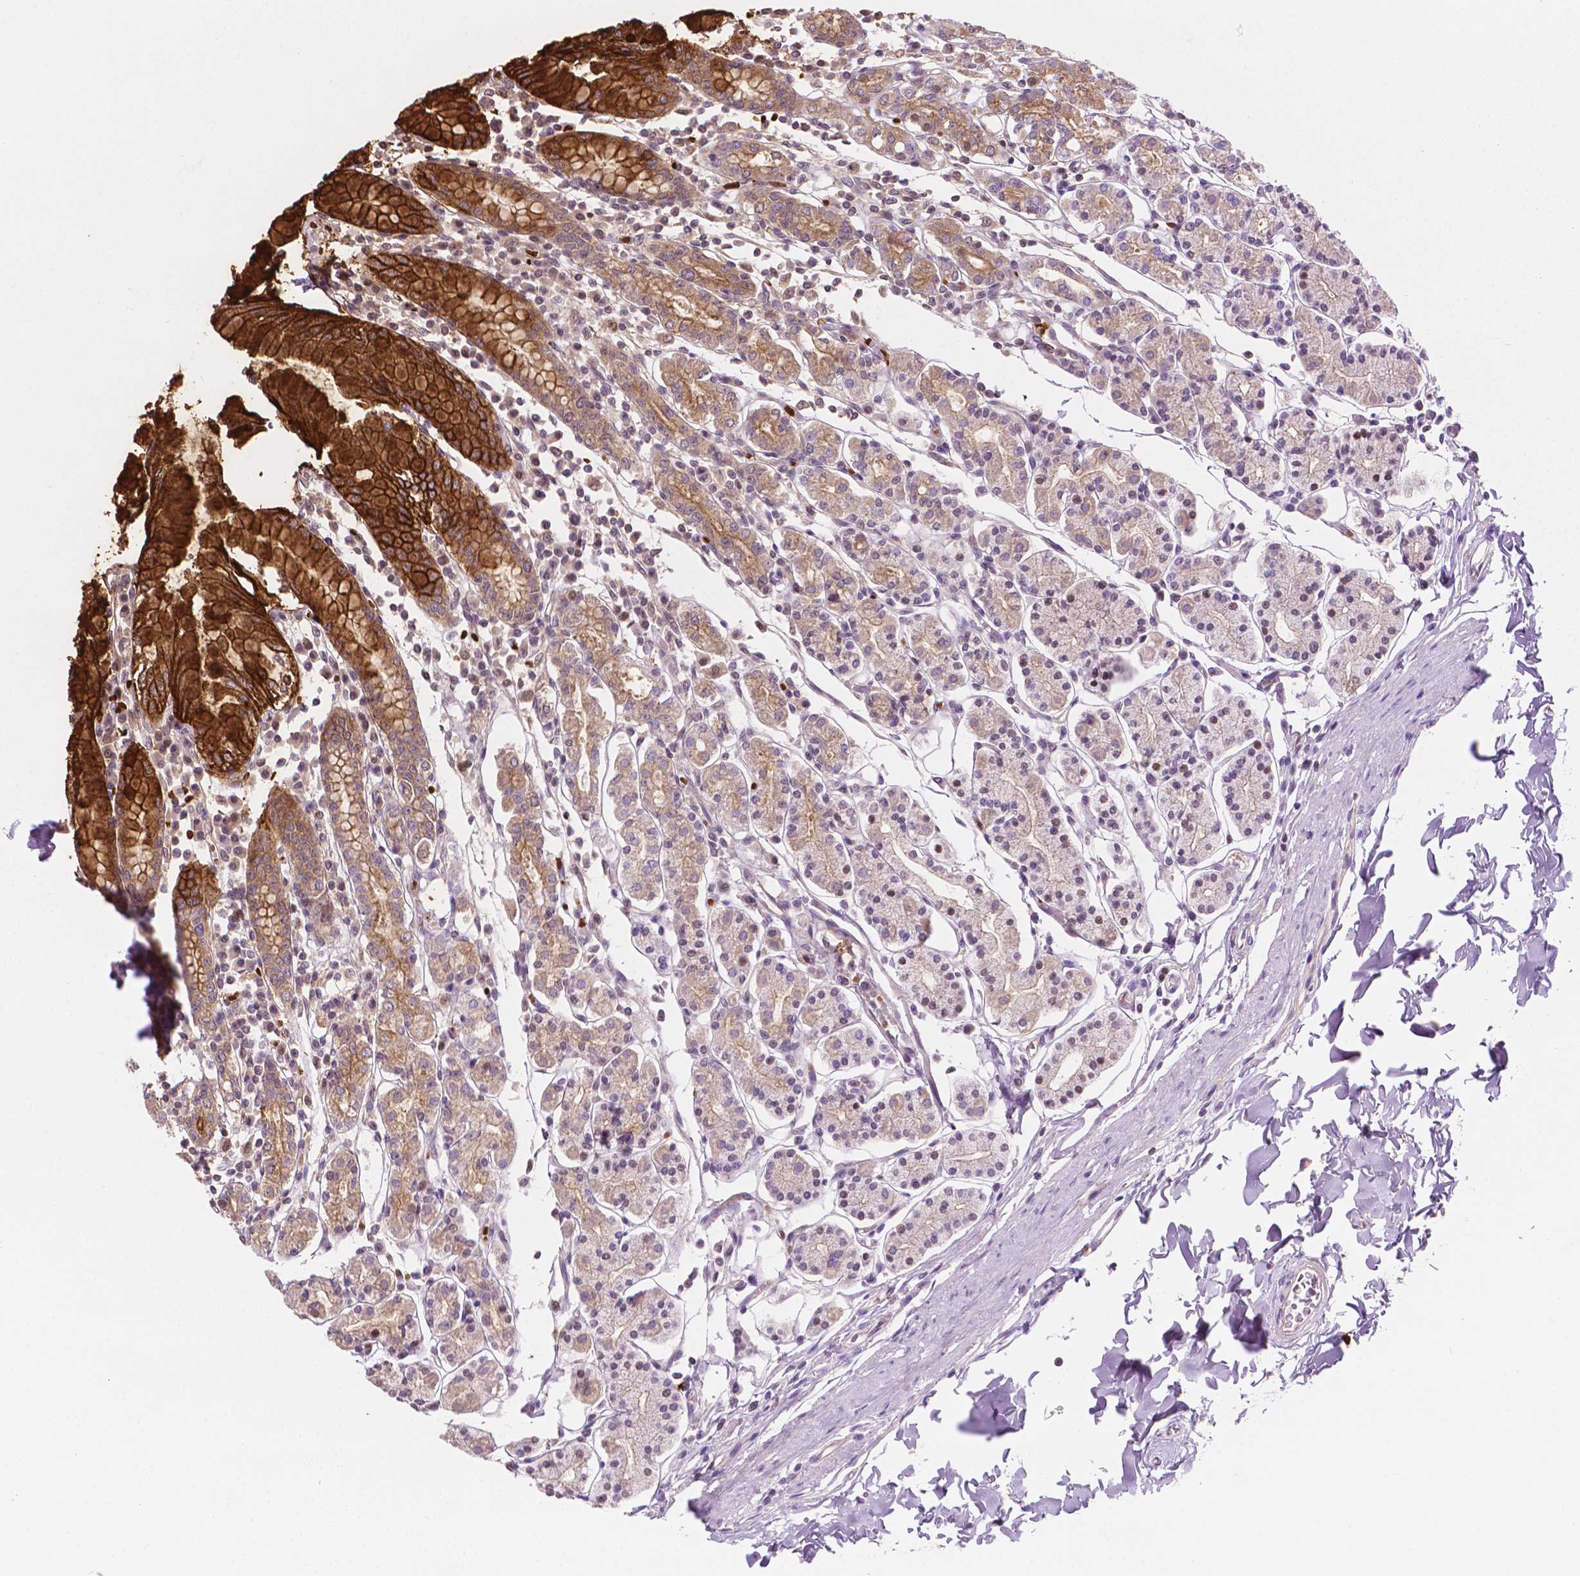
{"staining": {"intensity": "strong", "quantity": "25%-75%", "location": "cytoplasmic/membranous"}, "tissue": "stomach", "cell_type": "Glandular cells", "image_type": "normal", "snomed": [{"axis": "morphology", "description": "Normal tissue, NOS"}, {"axis": "topography", "description": "Stomach, upper"}, {"axis": "topography", "description": "Stomach"}], "caption": "Protein staining displays strong cytoplasmic/membranous expression in about 25%-75% of glandular cells in normal stomach. Nuclei are stained in blue.", "gene": "EPPK1", "patient": {"sex": "male", "age": 62}}